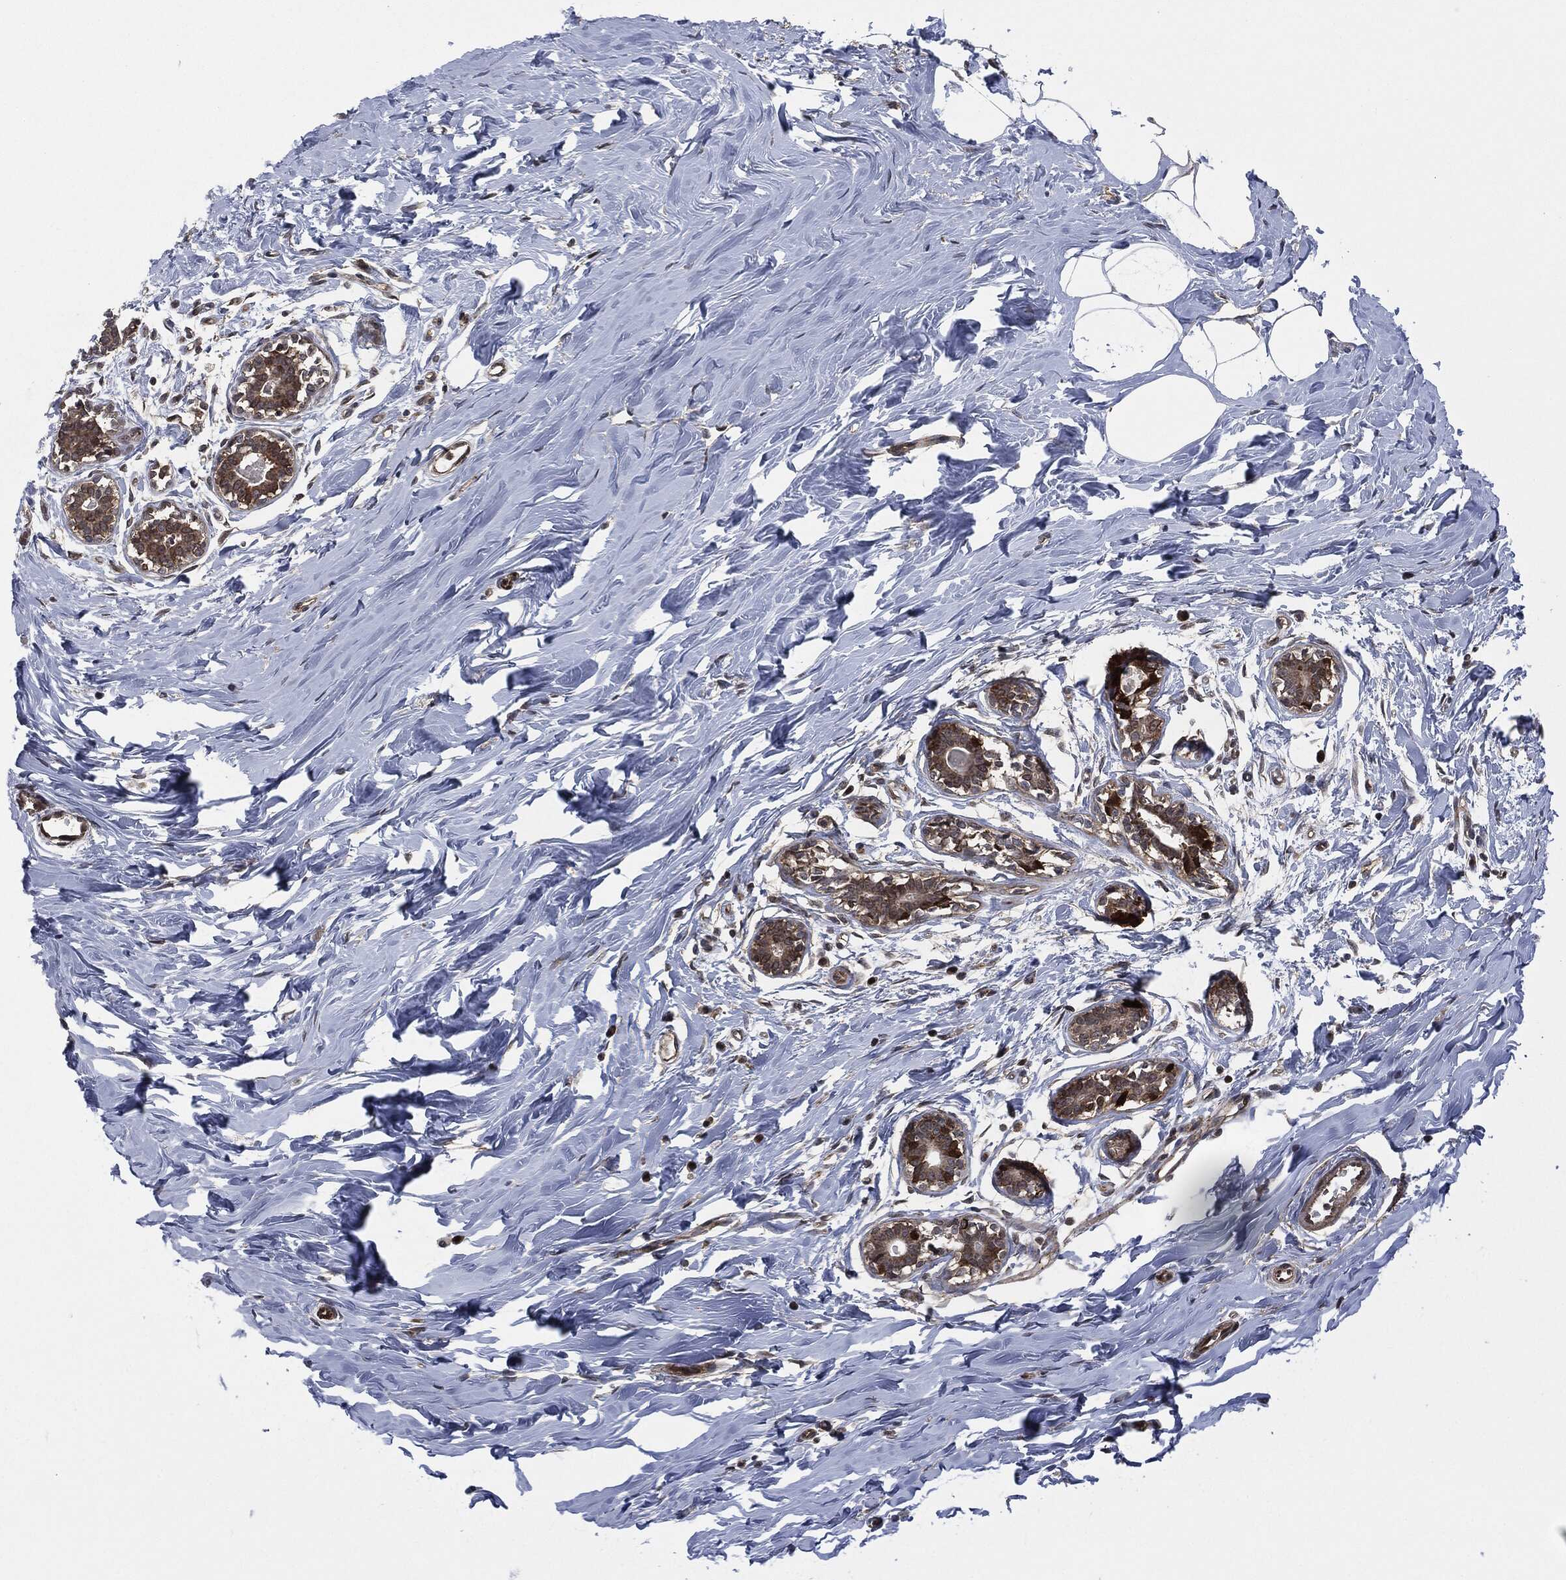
{"staining": {"intensity": "moderate", "quantity": "<25%", "location": "cytoplasmic/membranous"}, "tissue": "breast", "cell_type": "Adipocytes", "image_type": "normal", "snomed": [{"axis": "morphology", "description": "Normal tissue, NOS"}, {"axis": "morphology", "description": "Lobular carcinoma, in situ"}, {"axis": "topography", "description": "Breast"}], "caption": "Benign breast reveals moderate cytoplasmic/membranous staining in about <25% of adipocytes, visualized by immunohistochemistry. The protein is stained brown, and the nuclei are stained in blue (DAB (3,3'-diaminobenzidine) IHC with brightfield microscopy, high magnification).", "gene": "HRAS", "patient": {"sex": "female", "age": 35}}